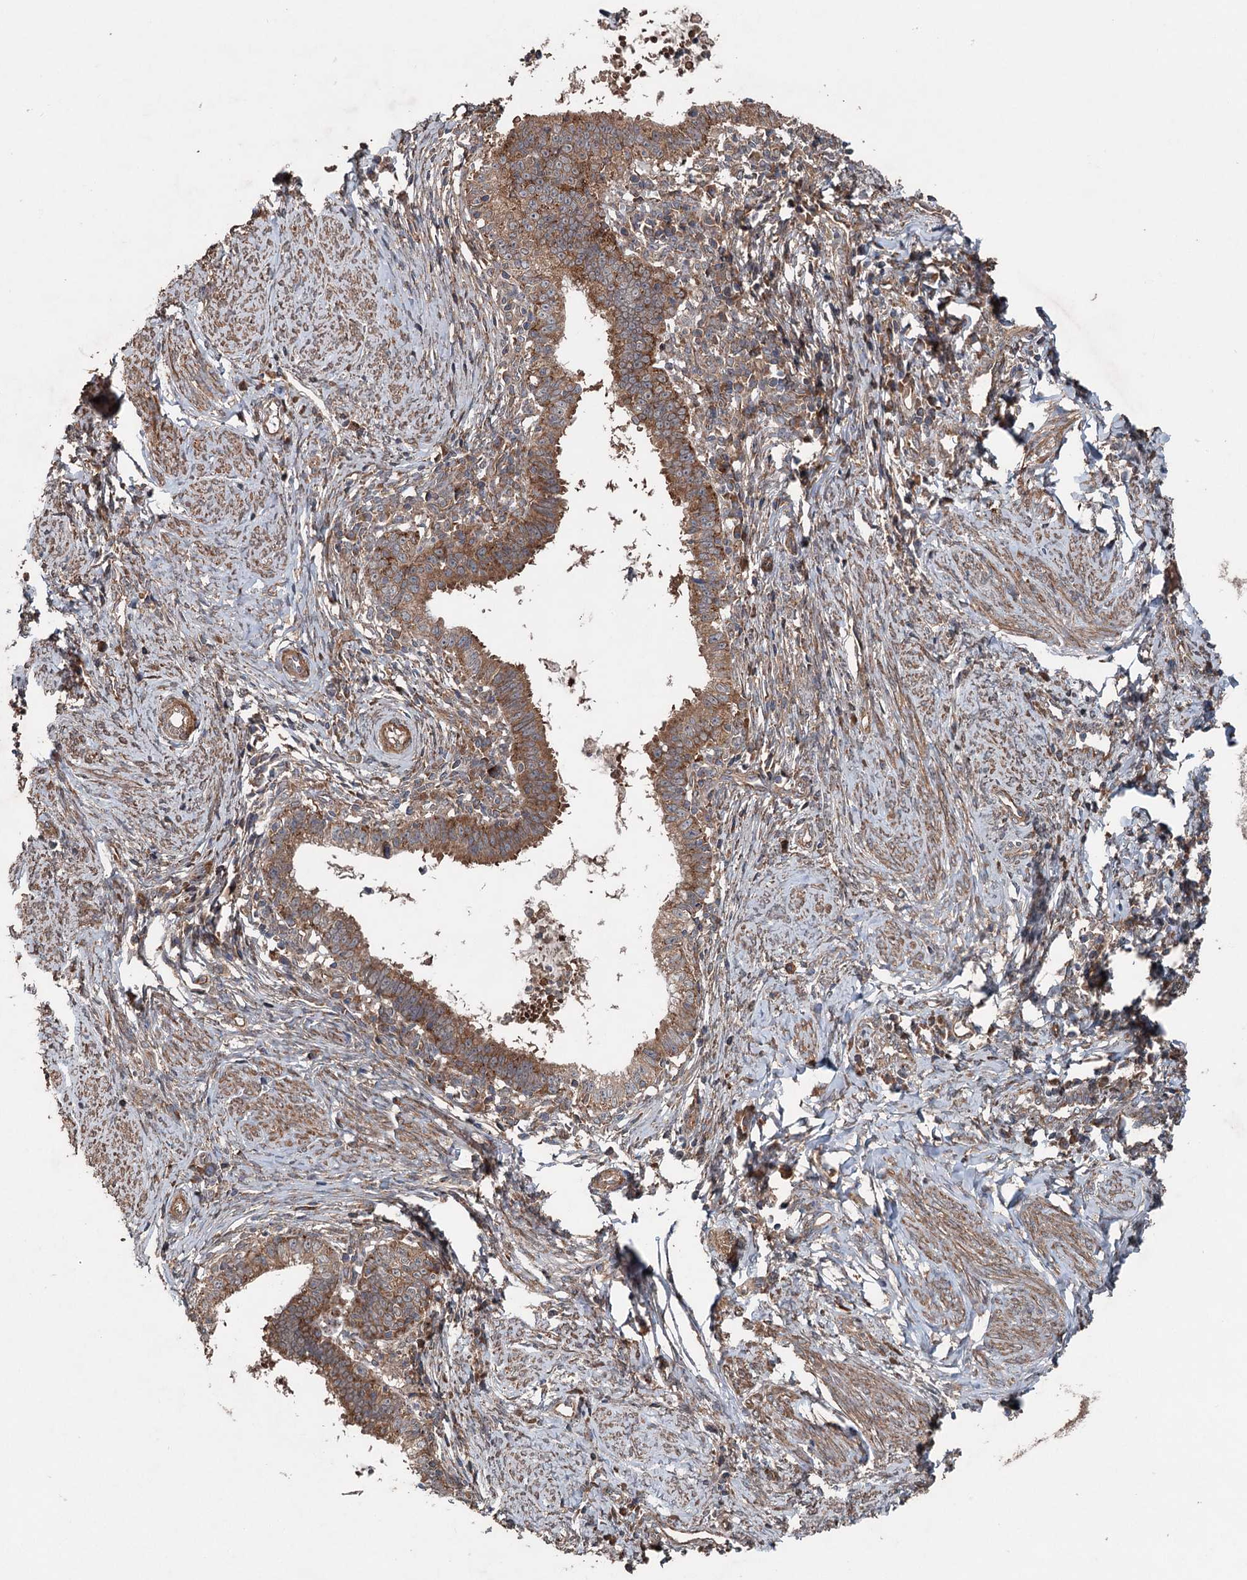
{"staining": {"intensity": "moderate", "quantity": ">75%", "location": "cytoplasmic/membranous"}, "tissue": "cervical cancer", "cell_type": "Tumor cells", "image_type": "cancer", "snomed": [{"axis": "morphology", "description": "Adenocarcinoma, NOS"}, {"axis": "topography", "description": "Cervix"}], "caption": "Cervical cancer tissue reveals moderate cytoplasmic/membranous staining in approximately >75% of tumor cells The protein is stained brown, and the nuclei are stained in blue (DAB (3,3'-diaminobenzidine) IHC with brightfield microscopy, high magnification).", "gene": "RNF214", "patient": {"sex": "female", "age": 36}}